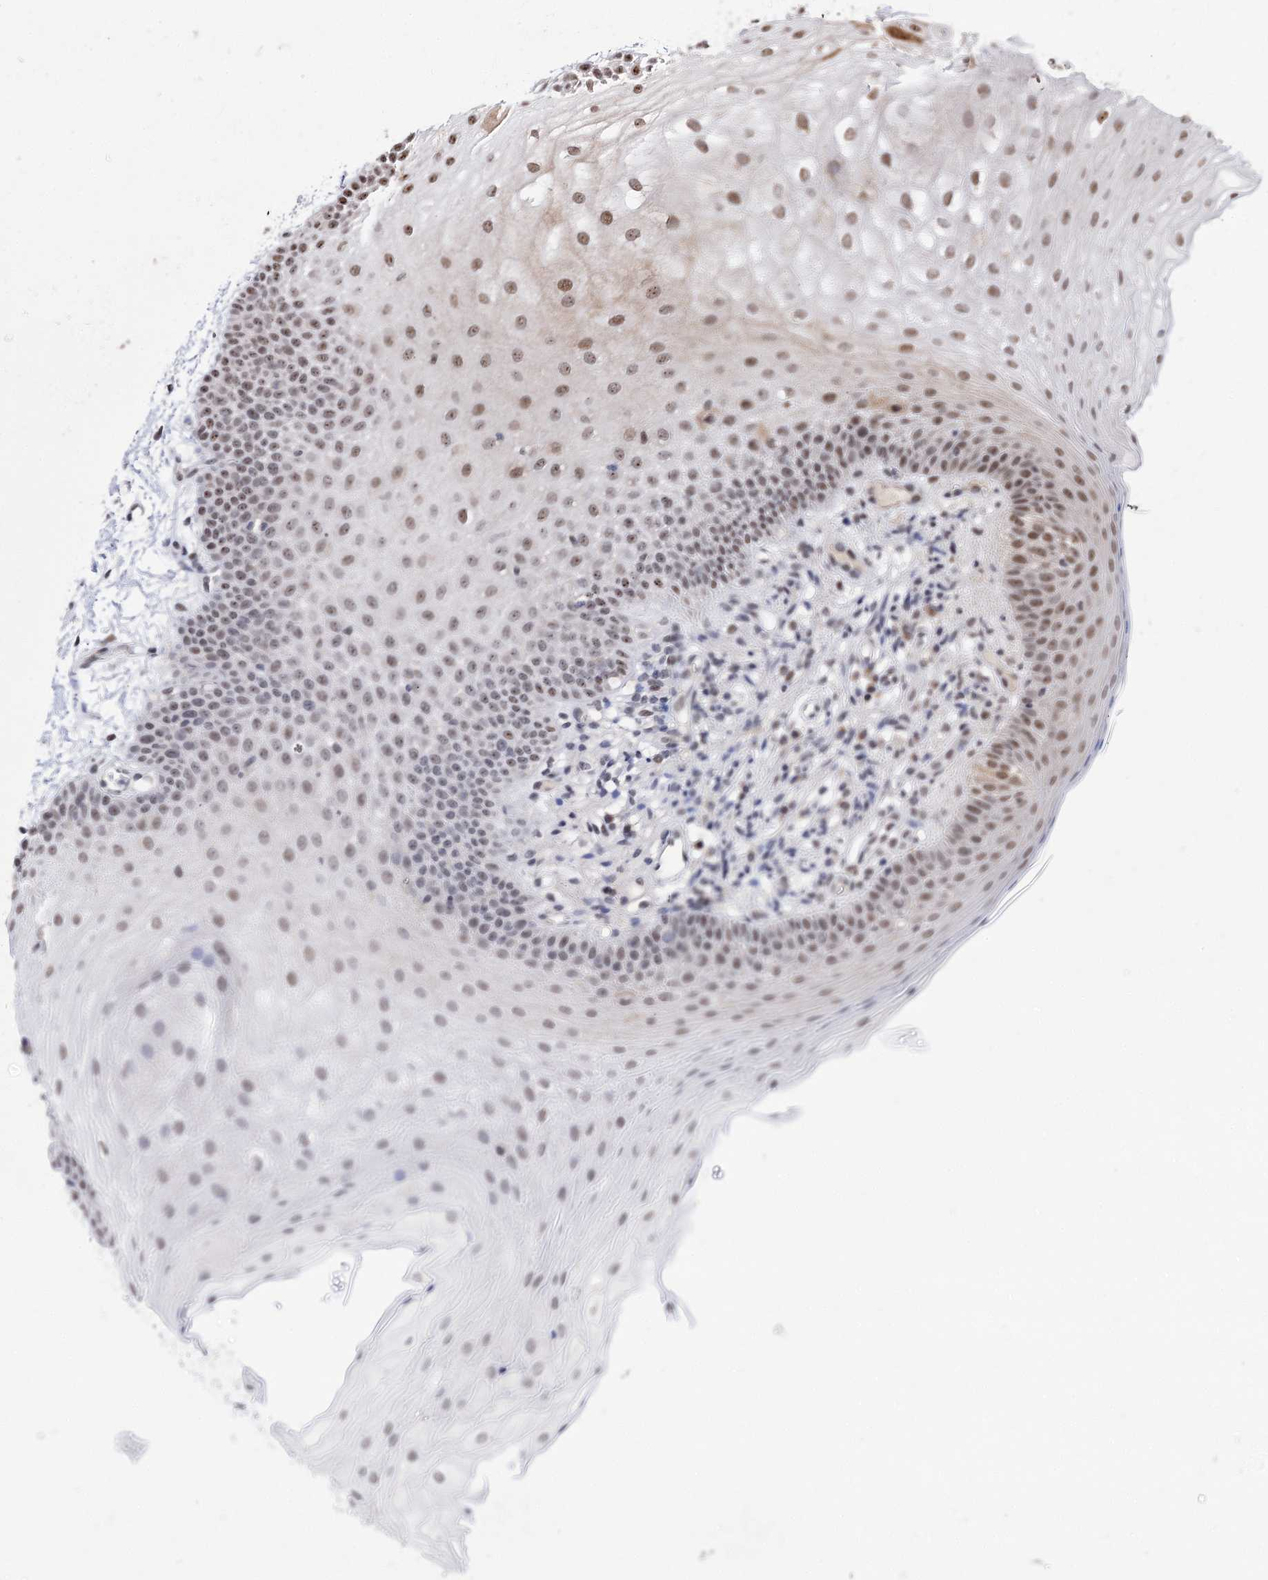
{"staining": {"intensity": "weak", "quantity": ">75%", "location": "nuclear"}, "tissue": "oral mucosa", "cell_type": "Squamous epithelial cells", "image_type": "normal", "snomed": [{"axis": "morphology", "description": "Normal tissue, NOS"}, {"axis": "topography", "description": "Oral tissue"}], "caption": "Brown immunohistochemical staining in unremarkable human oral mucosa demonstrates weak nuclear positivity in about >75% of squamous epithelial cells. The protein of interest is shown in brown color, while the nuclei are stained blue.", "gene": "STOX1", "patient": {"sex": "male", "age": 68}}